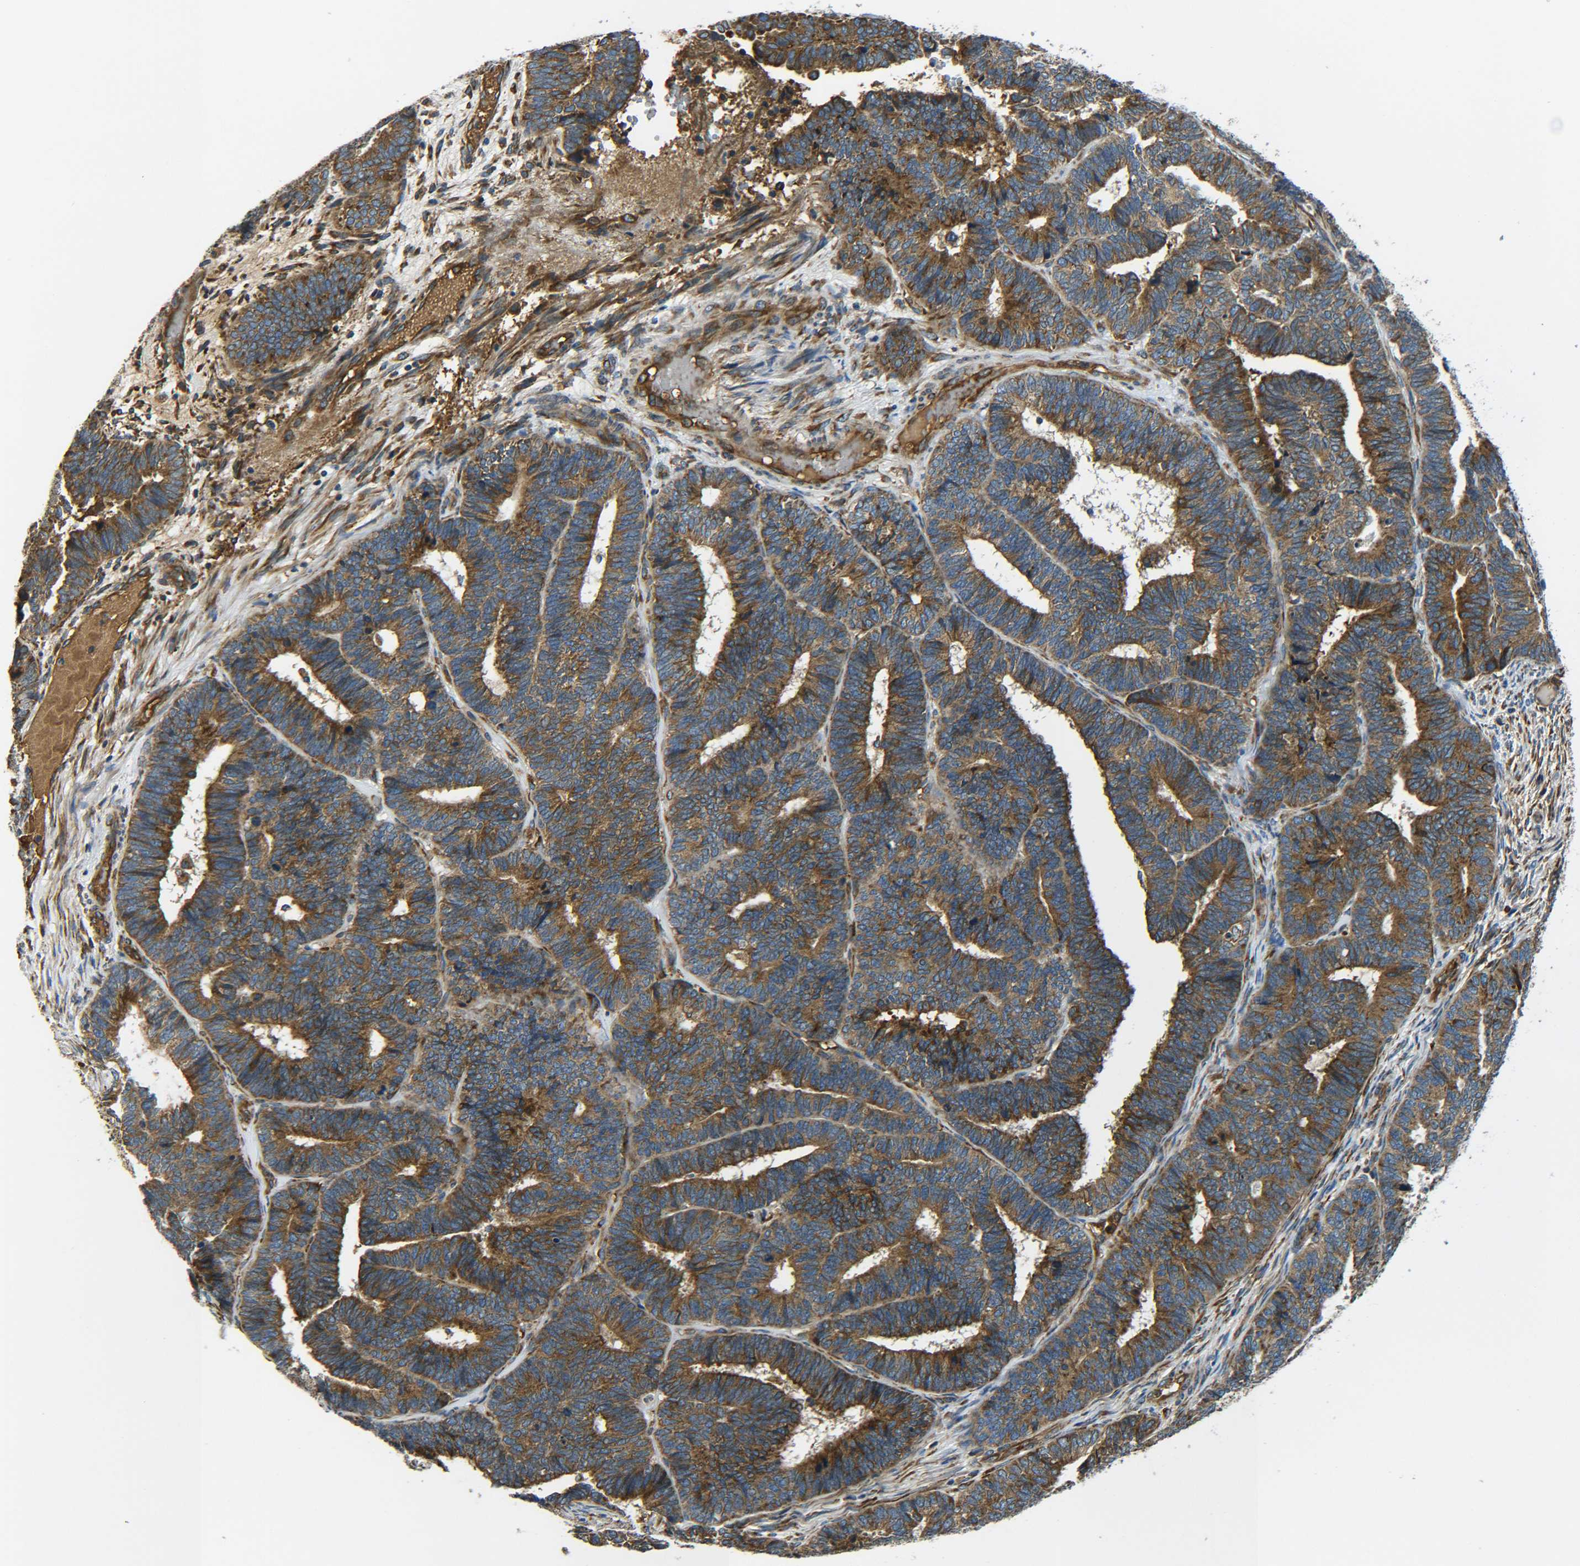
{"staining": {"intensity": "strong", "quantity": ">75%", "location": "cytoplasmic/membranous"}, "tissue": "endometrial cancer", "cell_type": "Tumor cells", "image_type": "cancer", "snomed": [{"axis": "morphology", "description": "Adenocarcinoma, NOS"}, {"axis": "topography", "description": "Endometrium"}], "caption": "This histopathology image reveals IHC staining of endometrial cancer, with high strong cytoplasmic/membranous positivity in about >75% of tumor cells.", "gene": "PREB", "patient": {"sex": "female", "age": 70}}